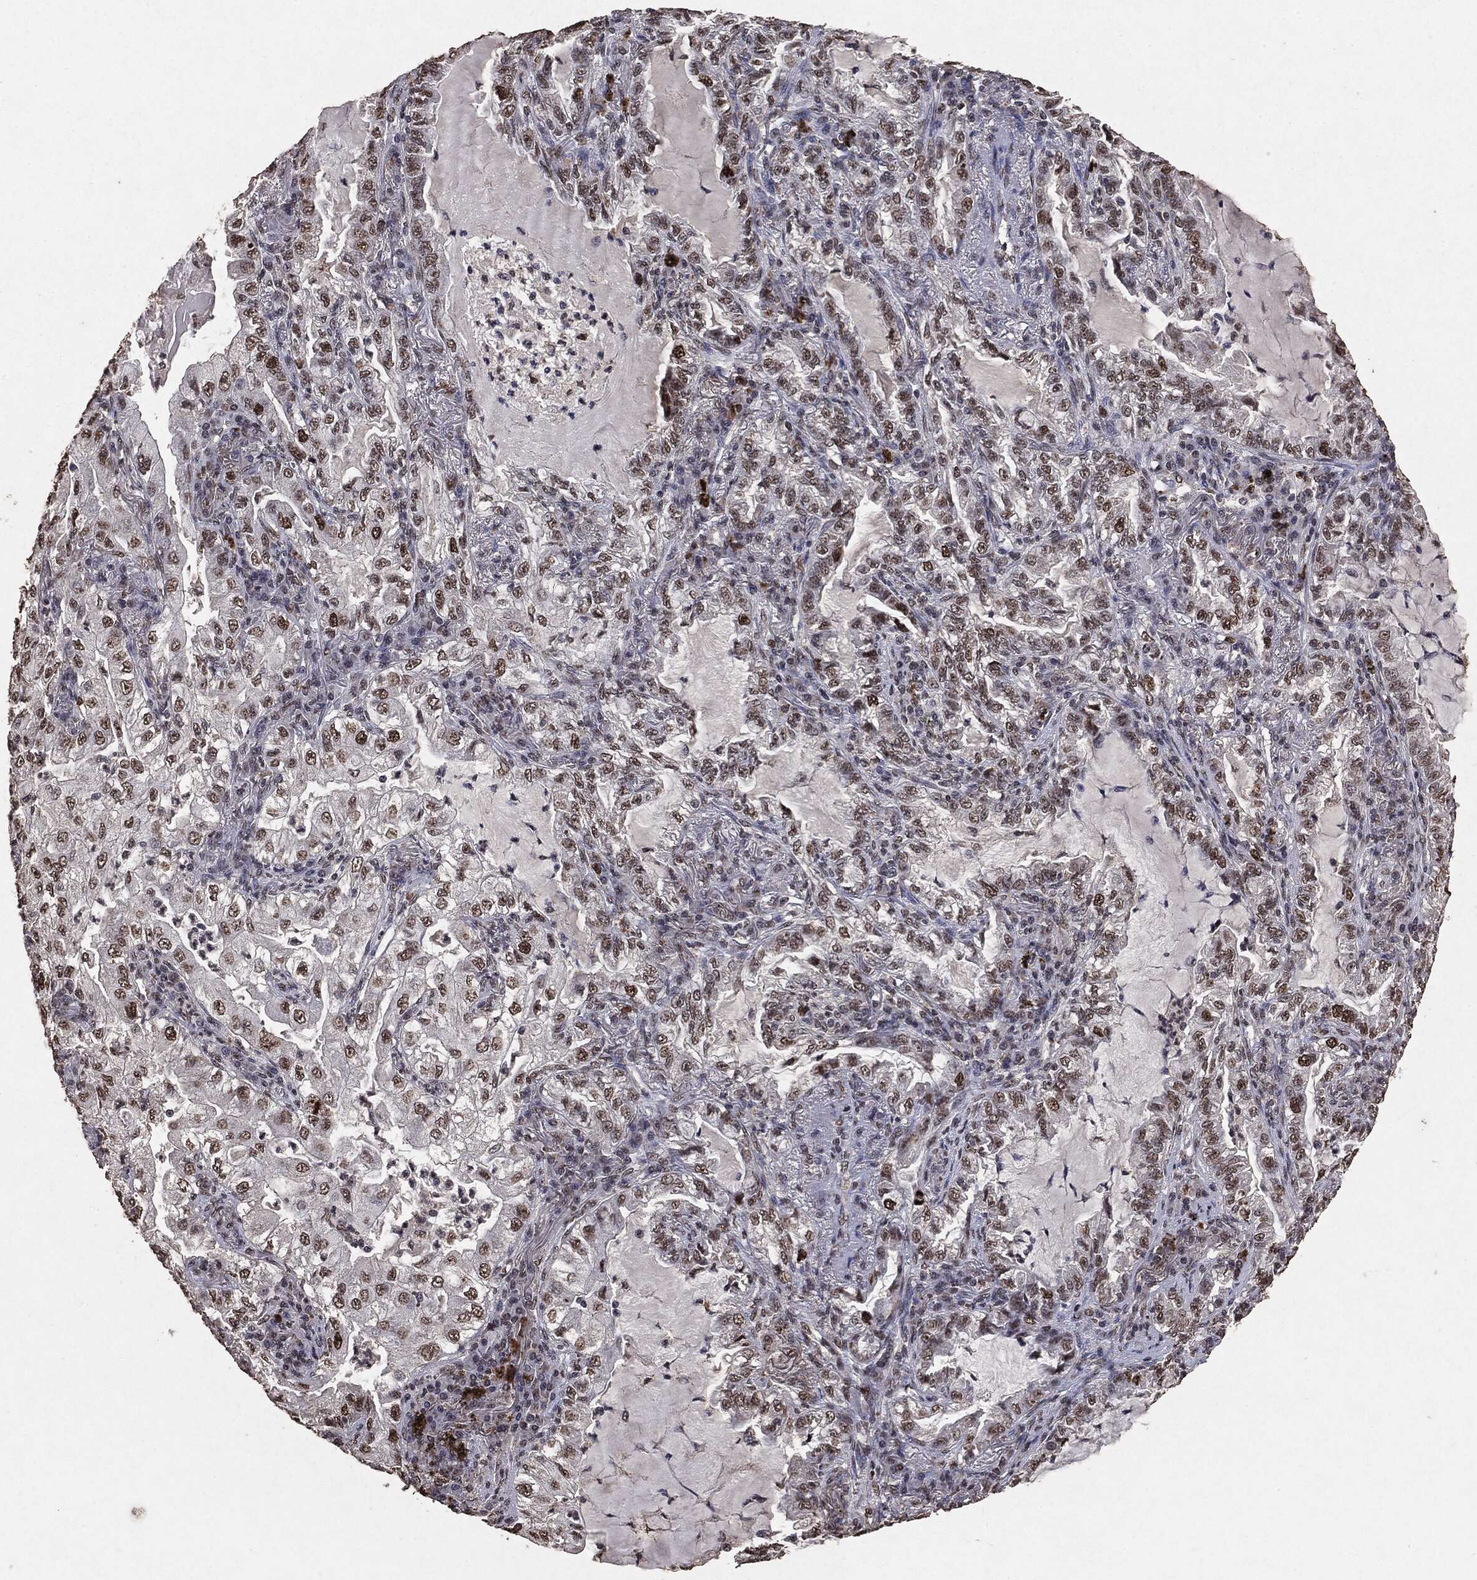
{"staining": {"intensity": "moderate", "quantity": "25%-75%", "location": "nuclear"}, "tissue": "lung cancer", "cell_type": "Tumor cells", "image_type": "cancer", "snomed": [{"axis": "morphology", "description": "Adenocarcinoma, NOS"}, {"axis": "topography", "description": "Lung"}], "caption": "High-power microscopy captured an immunohistochemistry histopathology image of lung cancer, revealing moderate nuclear expression in approximately 25%-75% of tumor cells. The protein of interest is shown in brown color, while the nuclei are stained blue.", "gene": "RAD18", "patient": {"sex": "female", "age": 73}}